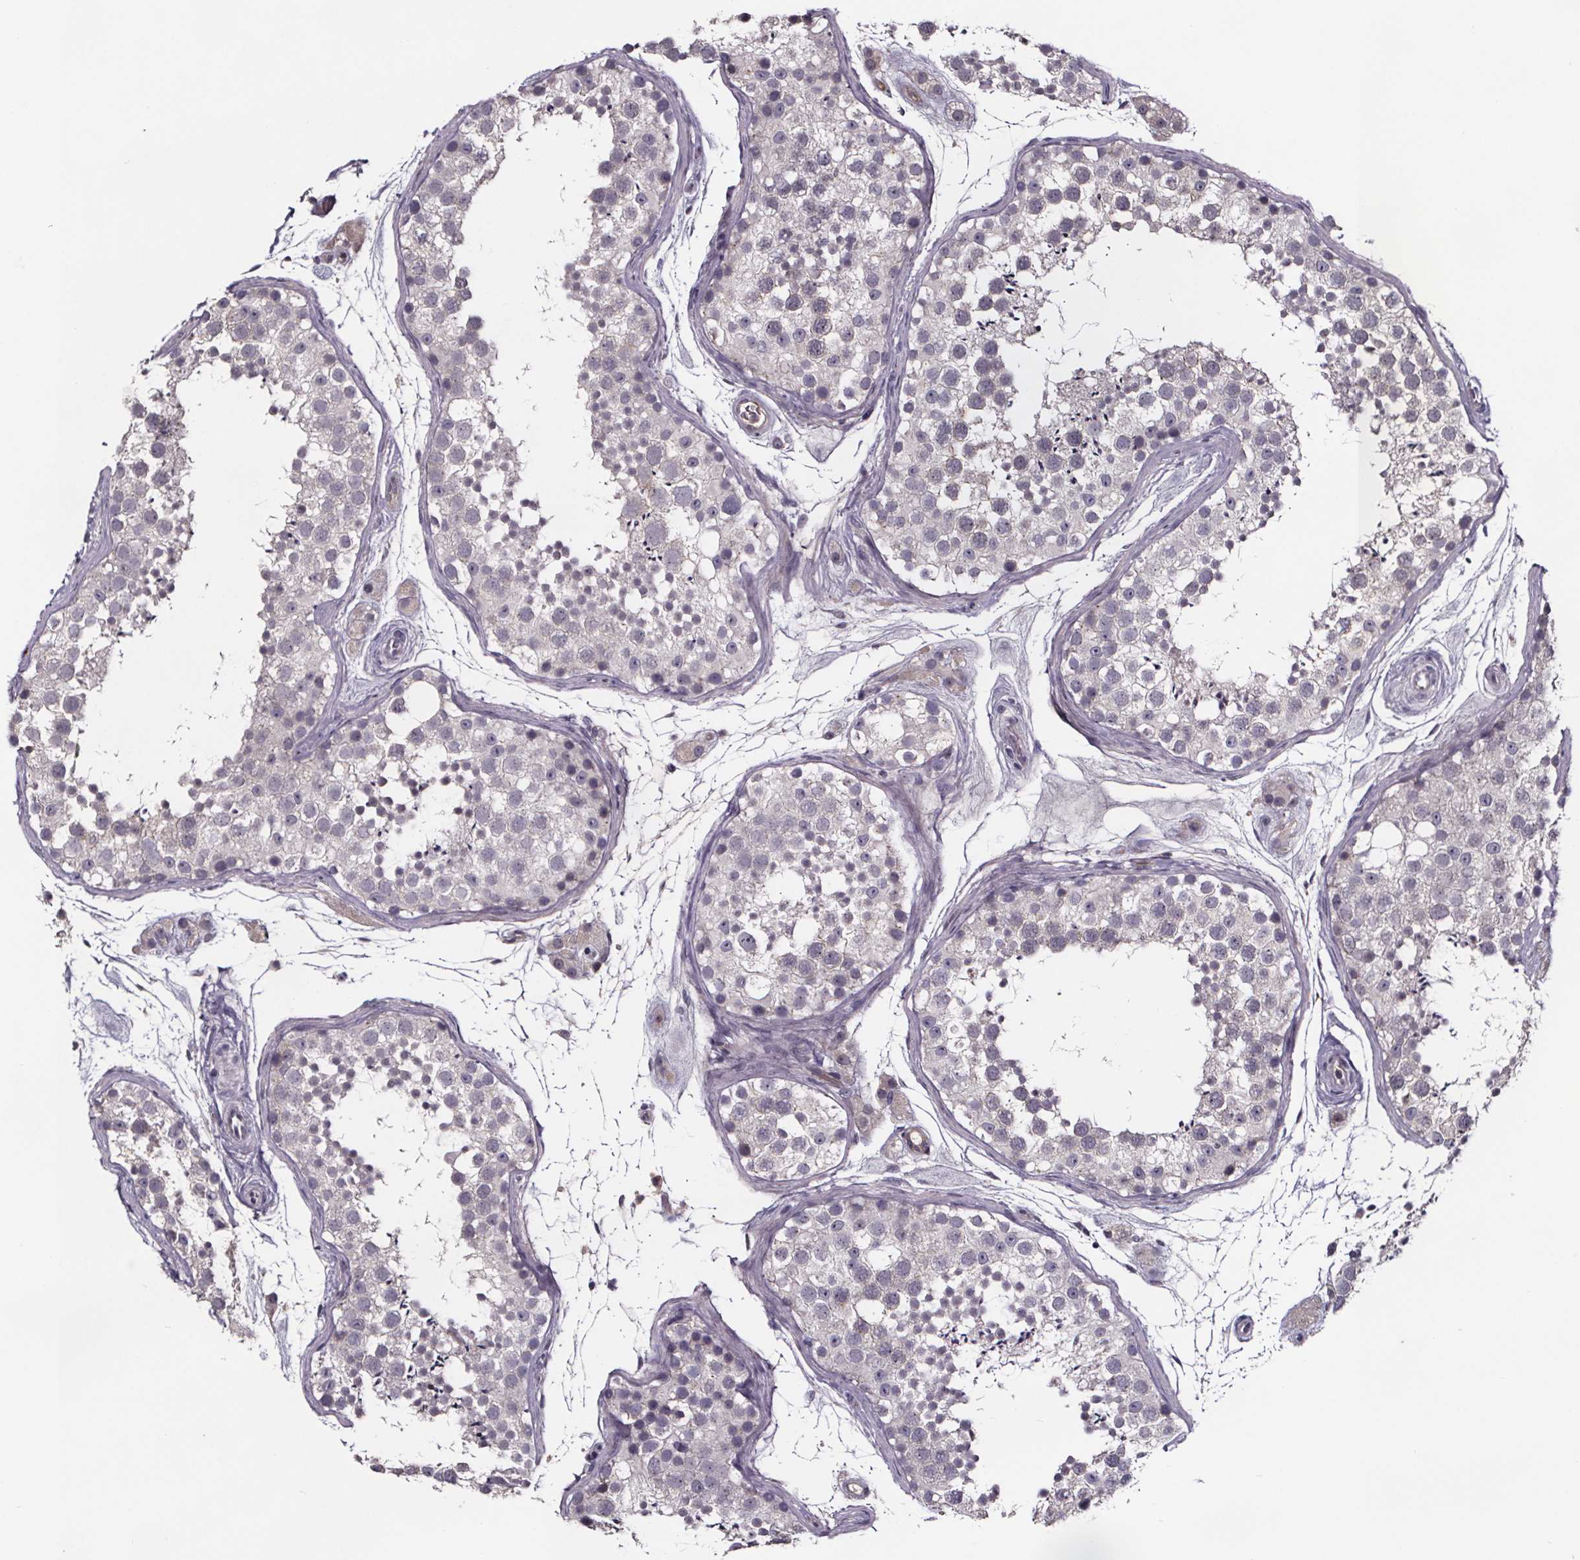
{"staining": {"intensity": "negative", "quantity": "none", "location": "none"}, "tissue": "testis", "cell_type": "Cells in seminiferous ducts", "image_type": "normal", "snomed": [{"axis": "morphology", "description": "Normal tissue, NOS"}, {"axis": "topography", "description": "Testis"}], "caption": "Immunohistochemistry (IHC) photomicrograph of normal human testis stained for a protein (brown), which shows no positivity in cells in seminiferous ducts.", "gene": "NPHP4", "patient": {"sex": "male", "age": 41}}